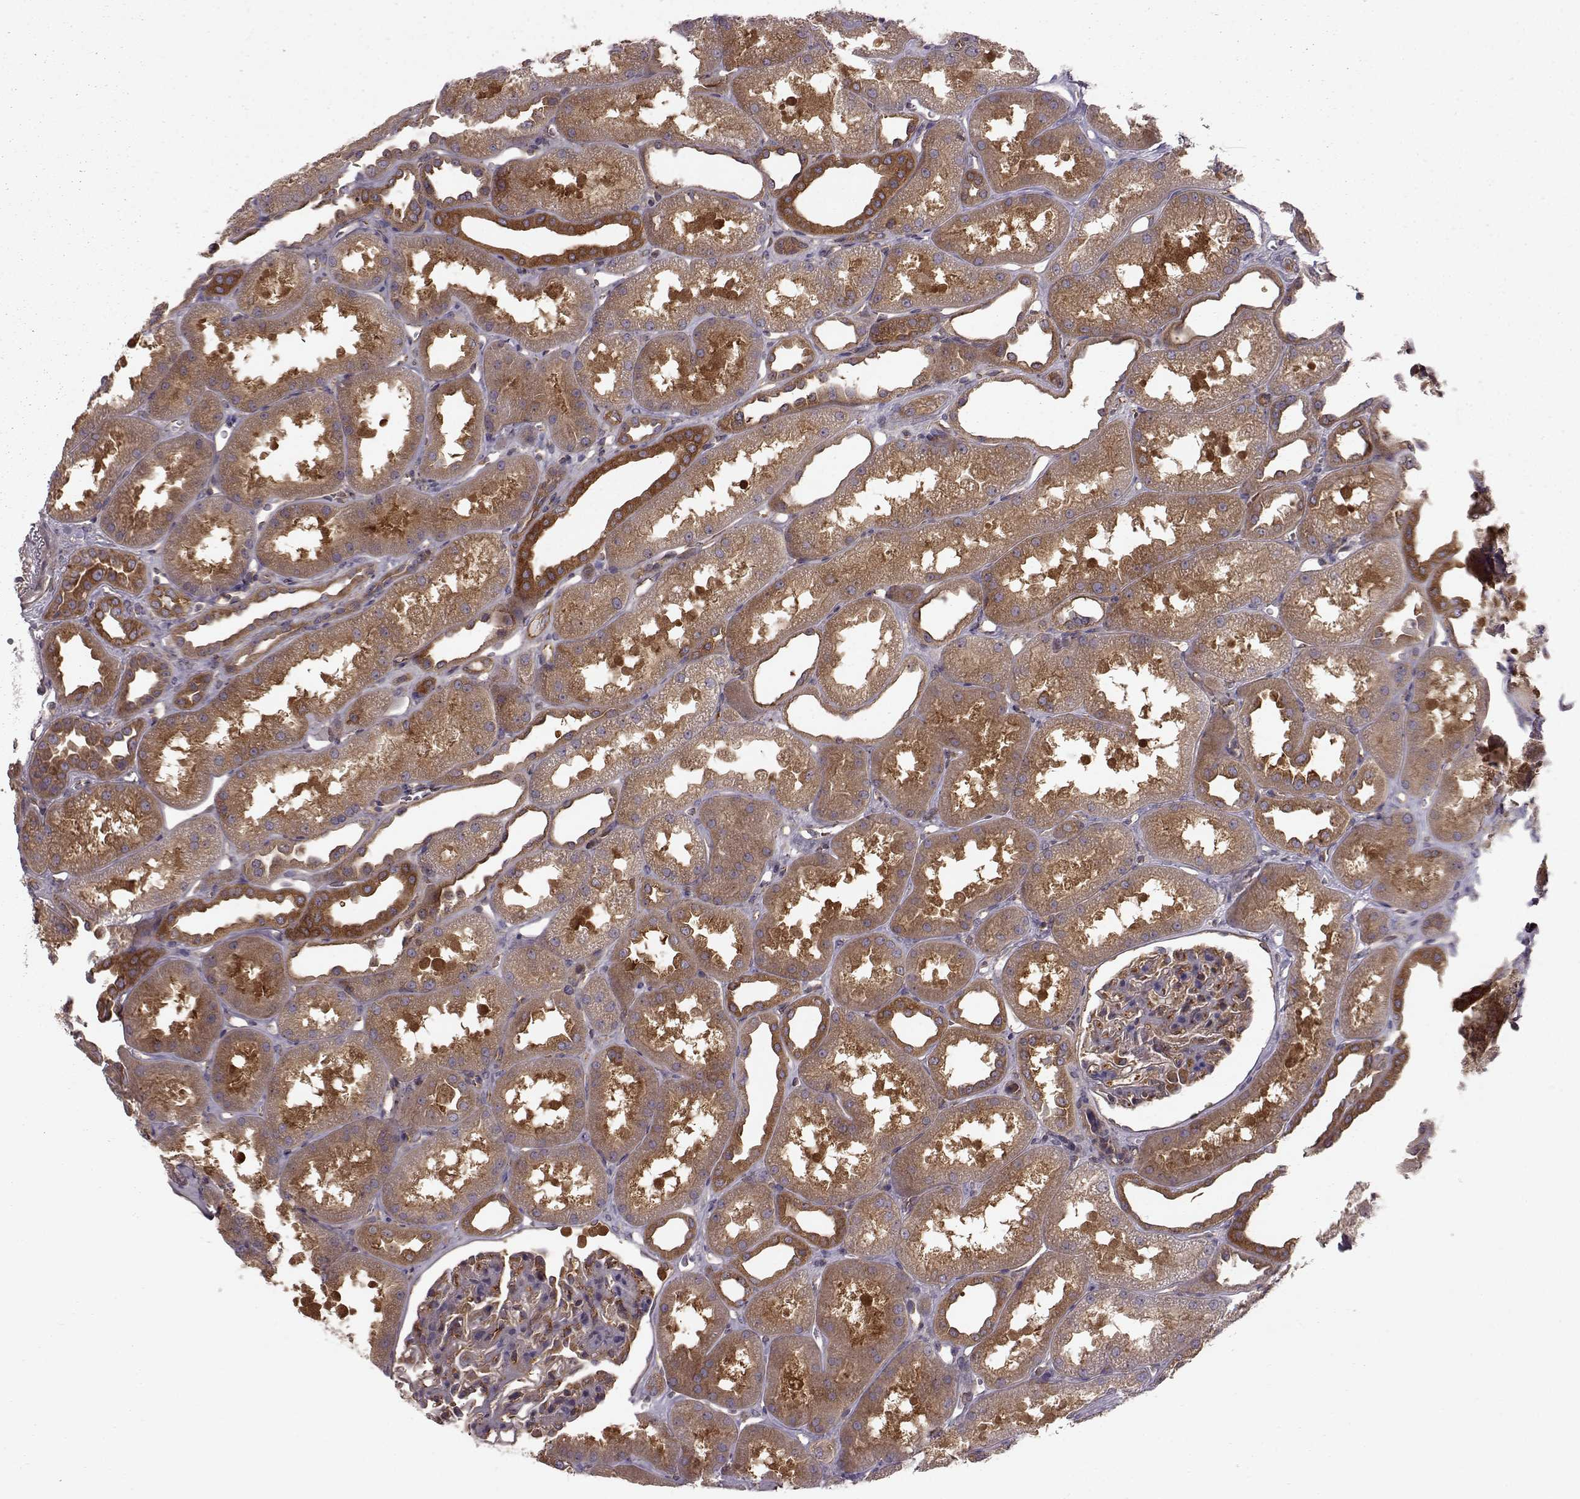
{"staining": {"intensity": "weak", "quantity": "25%-75%", "location": "cytoplasmic/membranous"}, "tissue": "kidney", "cell_type": "Cells in glomeruli", "image_type": "normal", "snomed": [{"axis": "morphology", "description": "Normal tissue, NOS"}, {"axis": "topography", "description": "Kidney"}], "caption": "Protein expression by immunohistochemistry exhibits weak cytoplasmic/membranous positivity in about 25%-75% of cells in glomeruli in normal kidney.", "gene": "RABGAP1", "patient": {"sex": "male", "age": 61}}